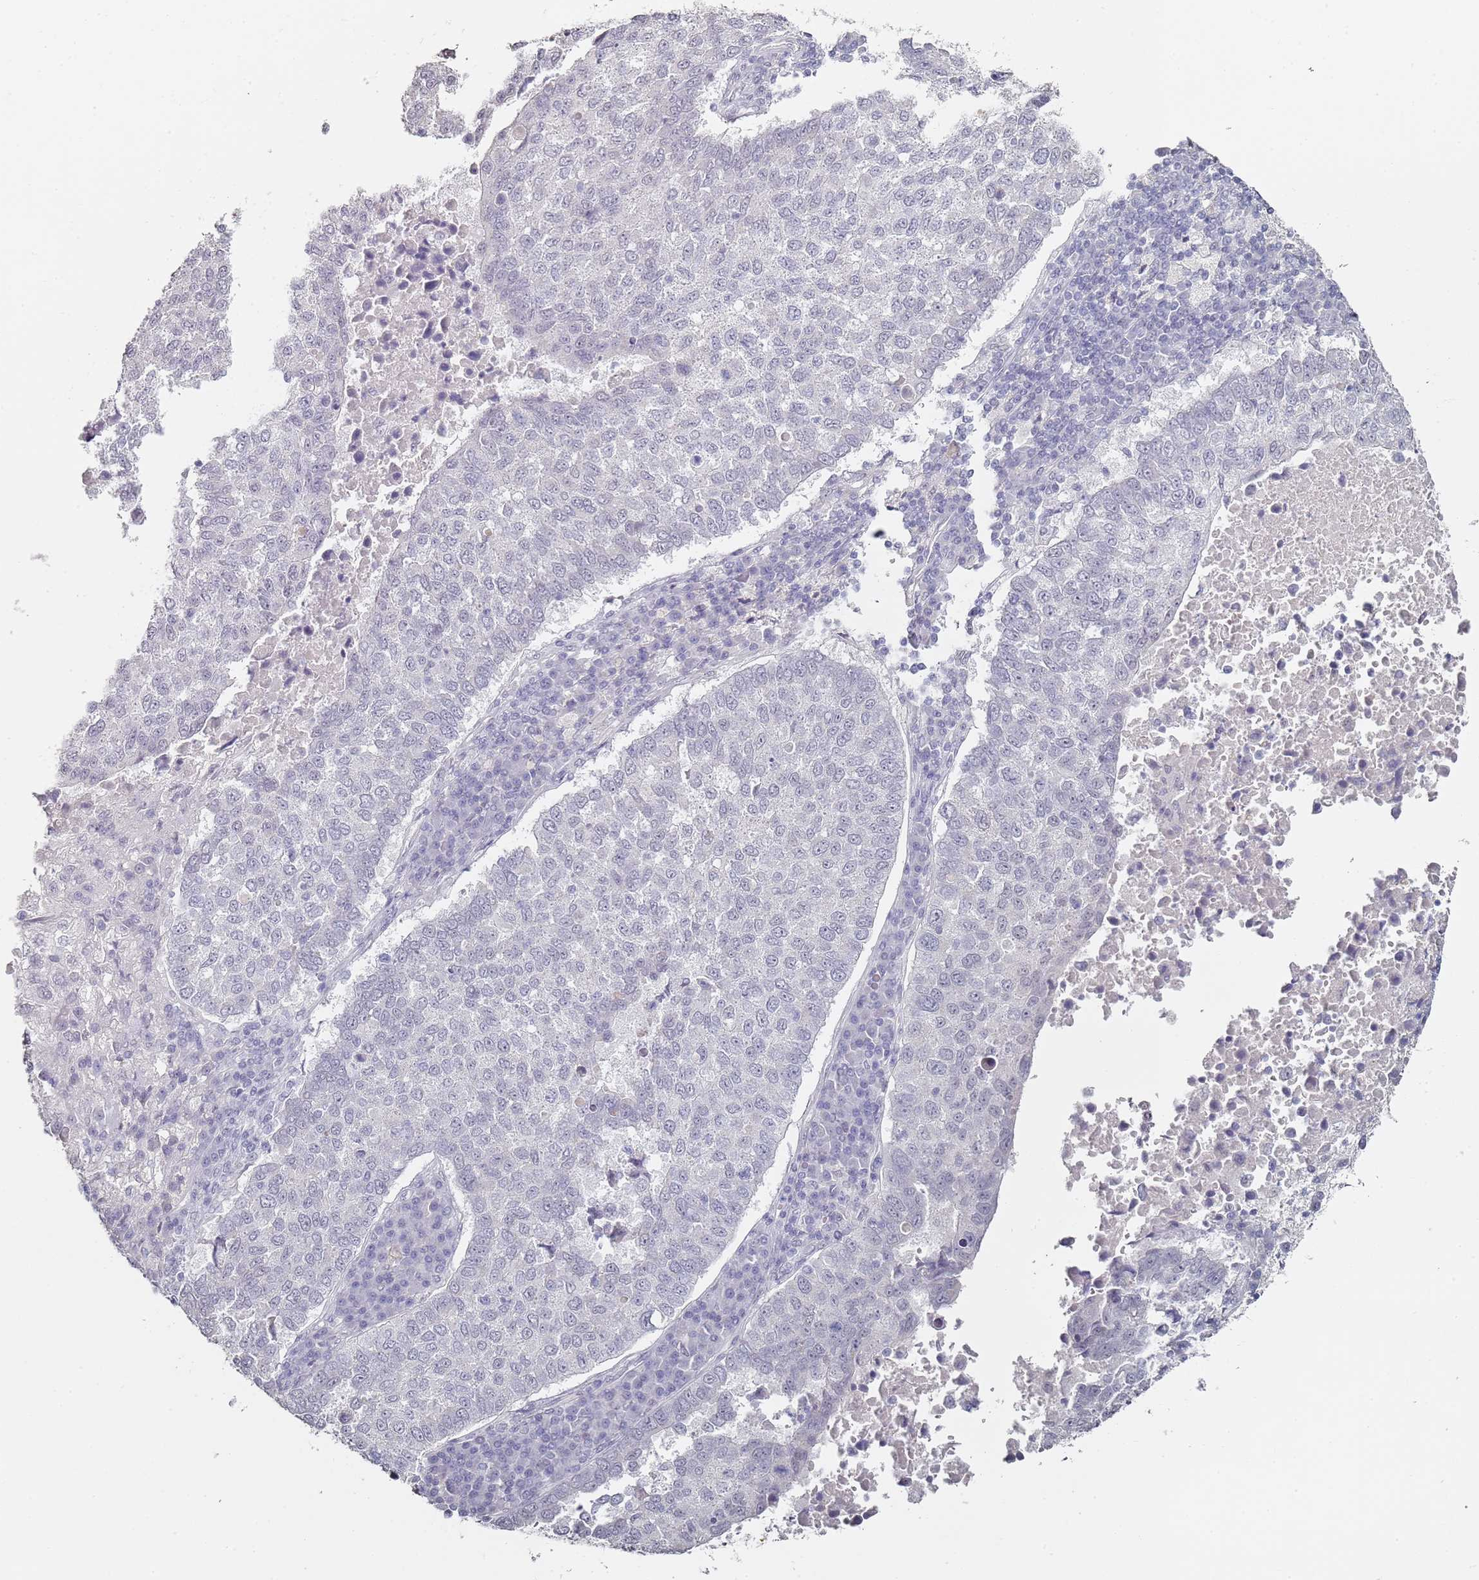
{"staining": {"intensity": "negative", "quantity": "none", "location": "none"}, "tissue": "lung cancer", "cell_type": "Tumor cells", "image_type": "cancer", "snomed": [{"axis": "morphology", "description": "Squamous cell carcinoma, NOS"}, {"axis": "topography", "description": "Lung"}], "caption": "A histopathology image of lung cancer stained for a protein exhibits no brown staining in tumor cells. (Immunohistochemistry (ihc), brightfield microscopy, high magnification).", "gene": "DNAH11", "patient": {"sex": "male", "age": 73}}